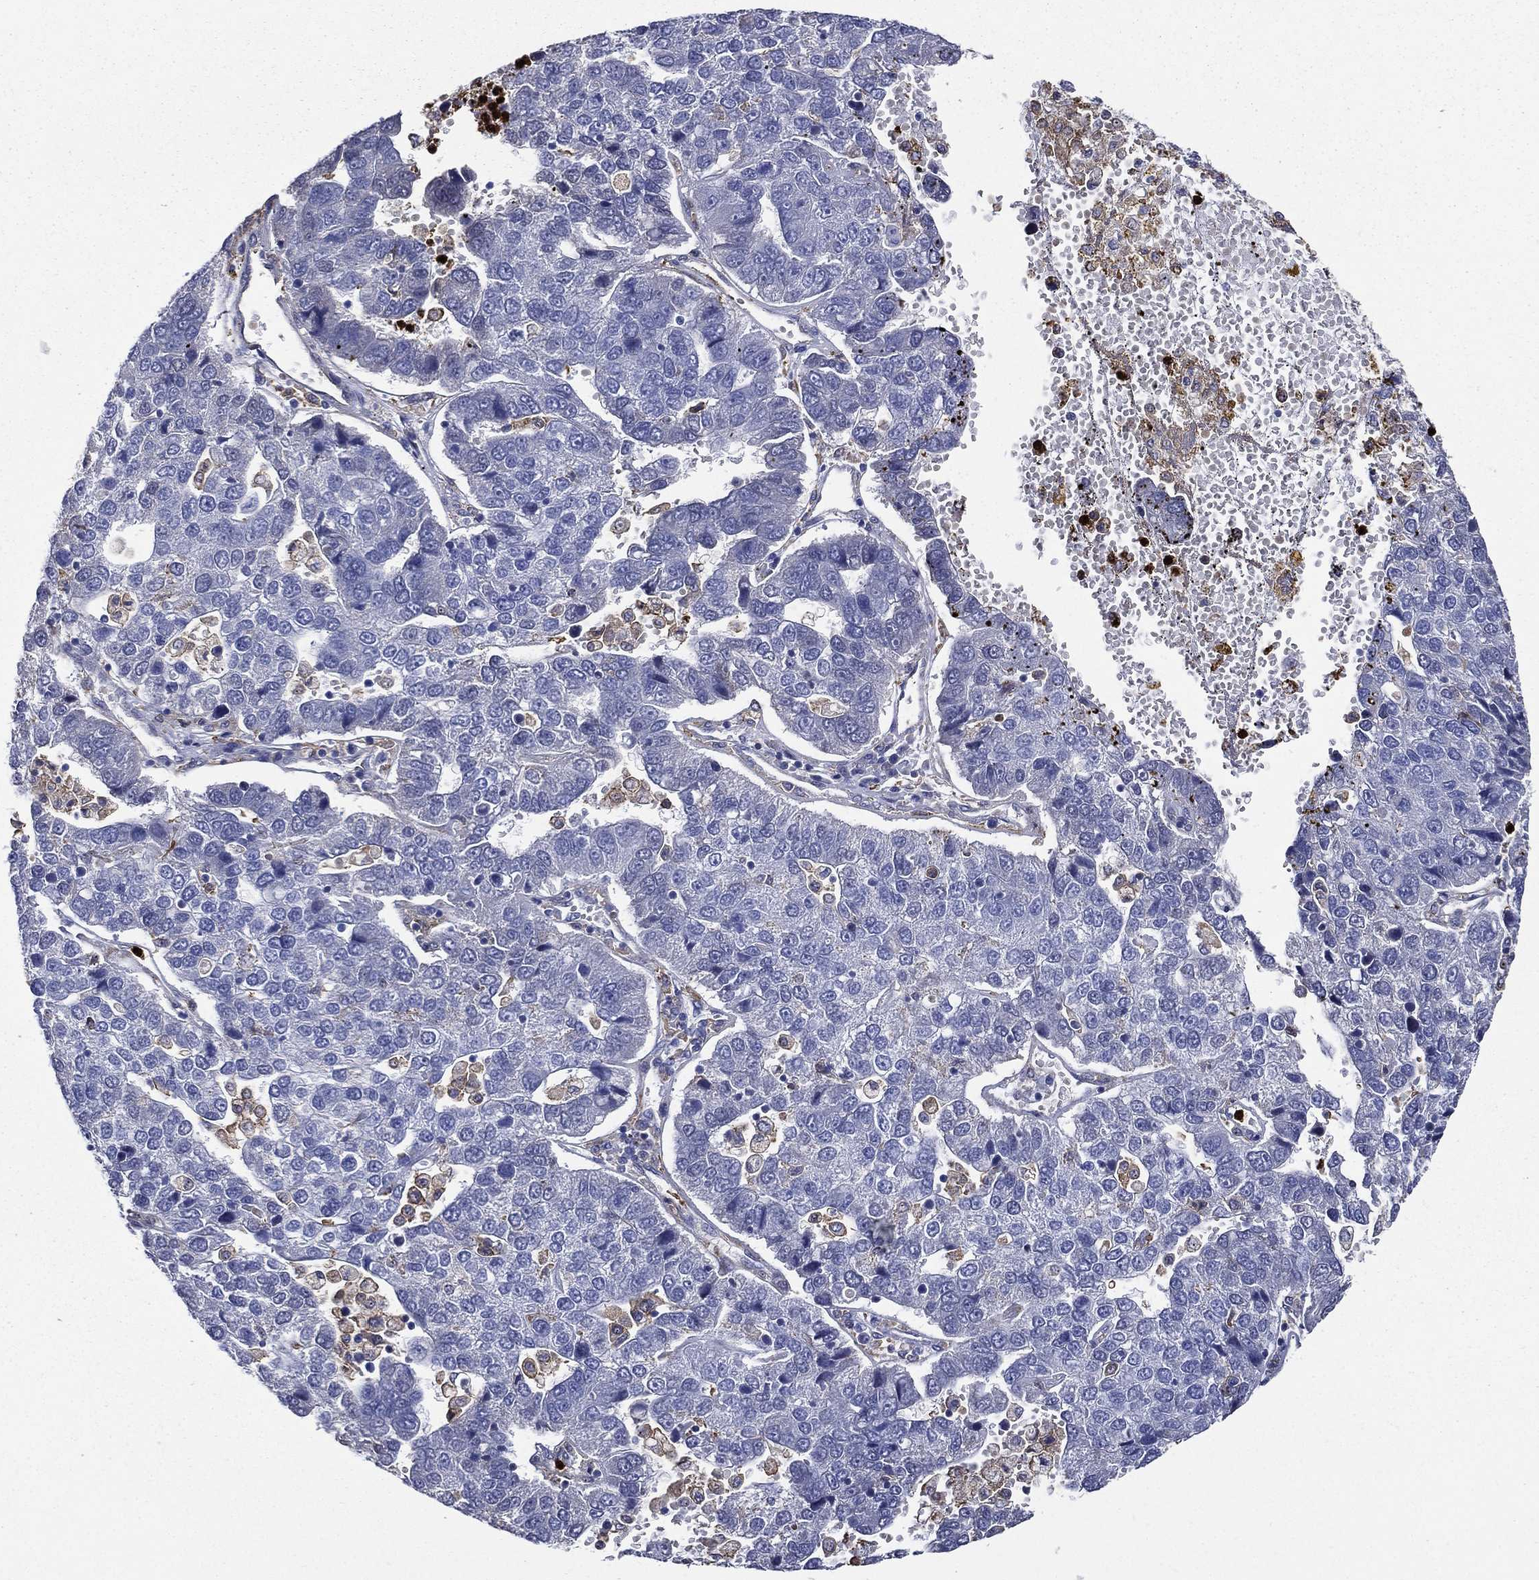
{"staining": {"intensity": "negative", "quantity": "none", "location": "none"}, "tissue": "pancreatic cancer", "cell_type": "Tumor cells", "image_type": "cancer", "snomed": [{"axis": "morphology", "description": "Adenocarcinoma, NOS"}, {"axis": "topography", "description": "Pancreas"}], "caption": "The image displays no staining of tumor cells in pancreatic cancer (adenocarcinoma).", "gene": "GPR171", "patient": {"sex": "female", "age": 61}}